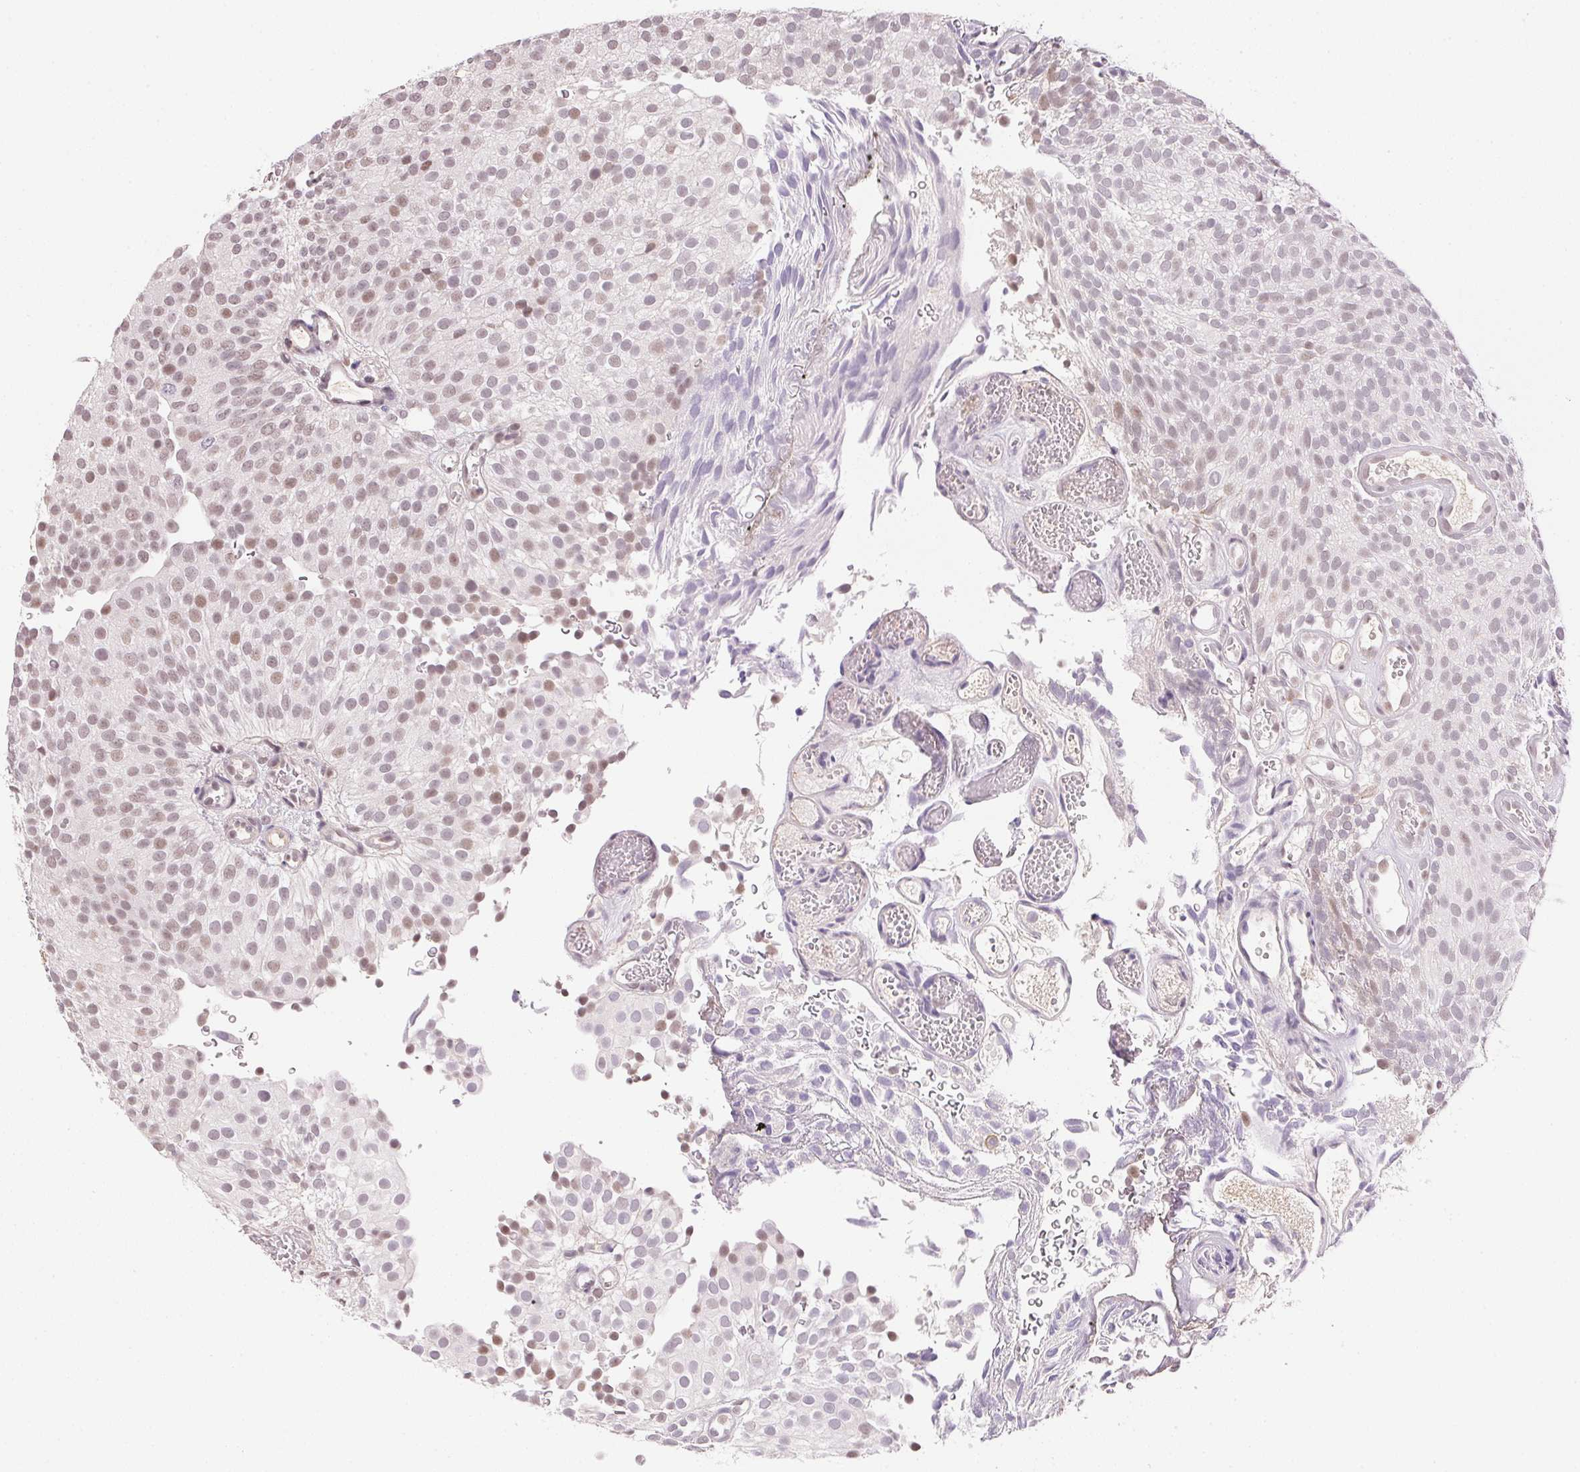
{"staining": {"intensity": "weak", "quantity": "25%-75%", "location": "nuclear"}, "tissue": "urothelial cancer", "cell_type": "Tumor cells", "image_type": "cancer", "snomed": [{"axis": "morphology", "description": "Urothelial carcinoma, Low grade"}, {"axis": "topography", "description": "Urinary bladder"}], "caption": "Protein staining shows weak nuclear staining in approximately 25%-75% of tumor cells in urothelial cancer. The staining was performed using DAB (3,3'-diaminobenzidine), with brown indicating positive protein expression. Nuclei are stained blue with hematoxylin.", "gene": "FNDC4", "patient": {"sex": "male", "age": 78}}